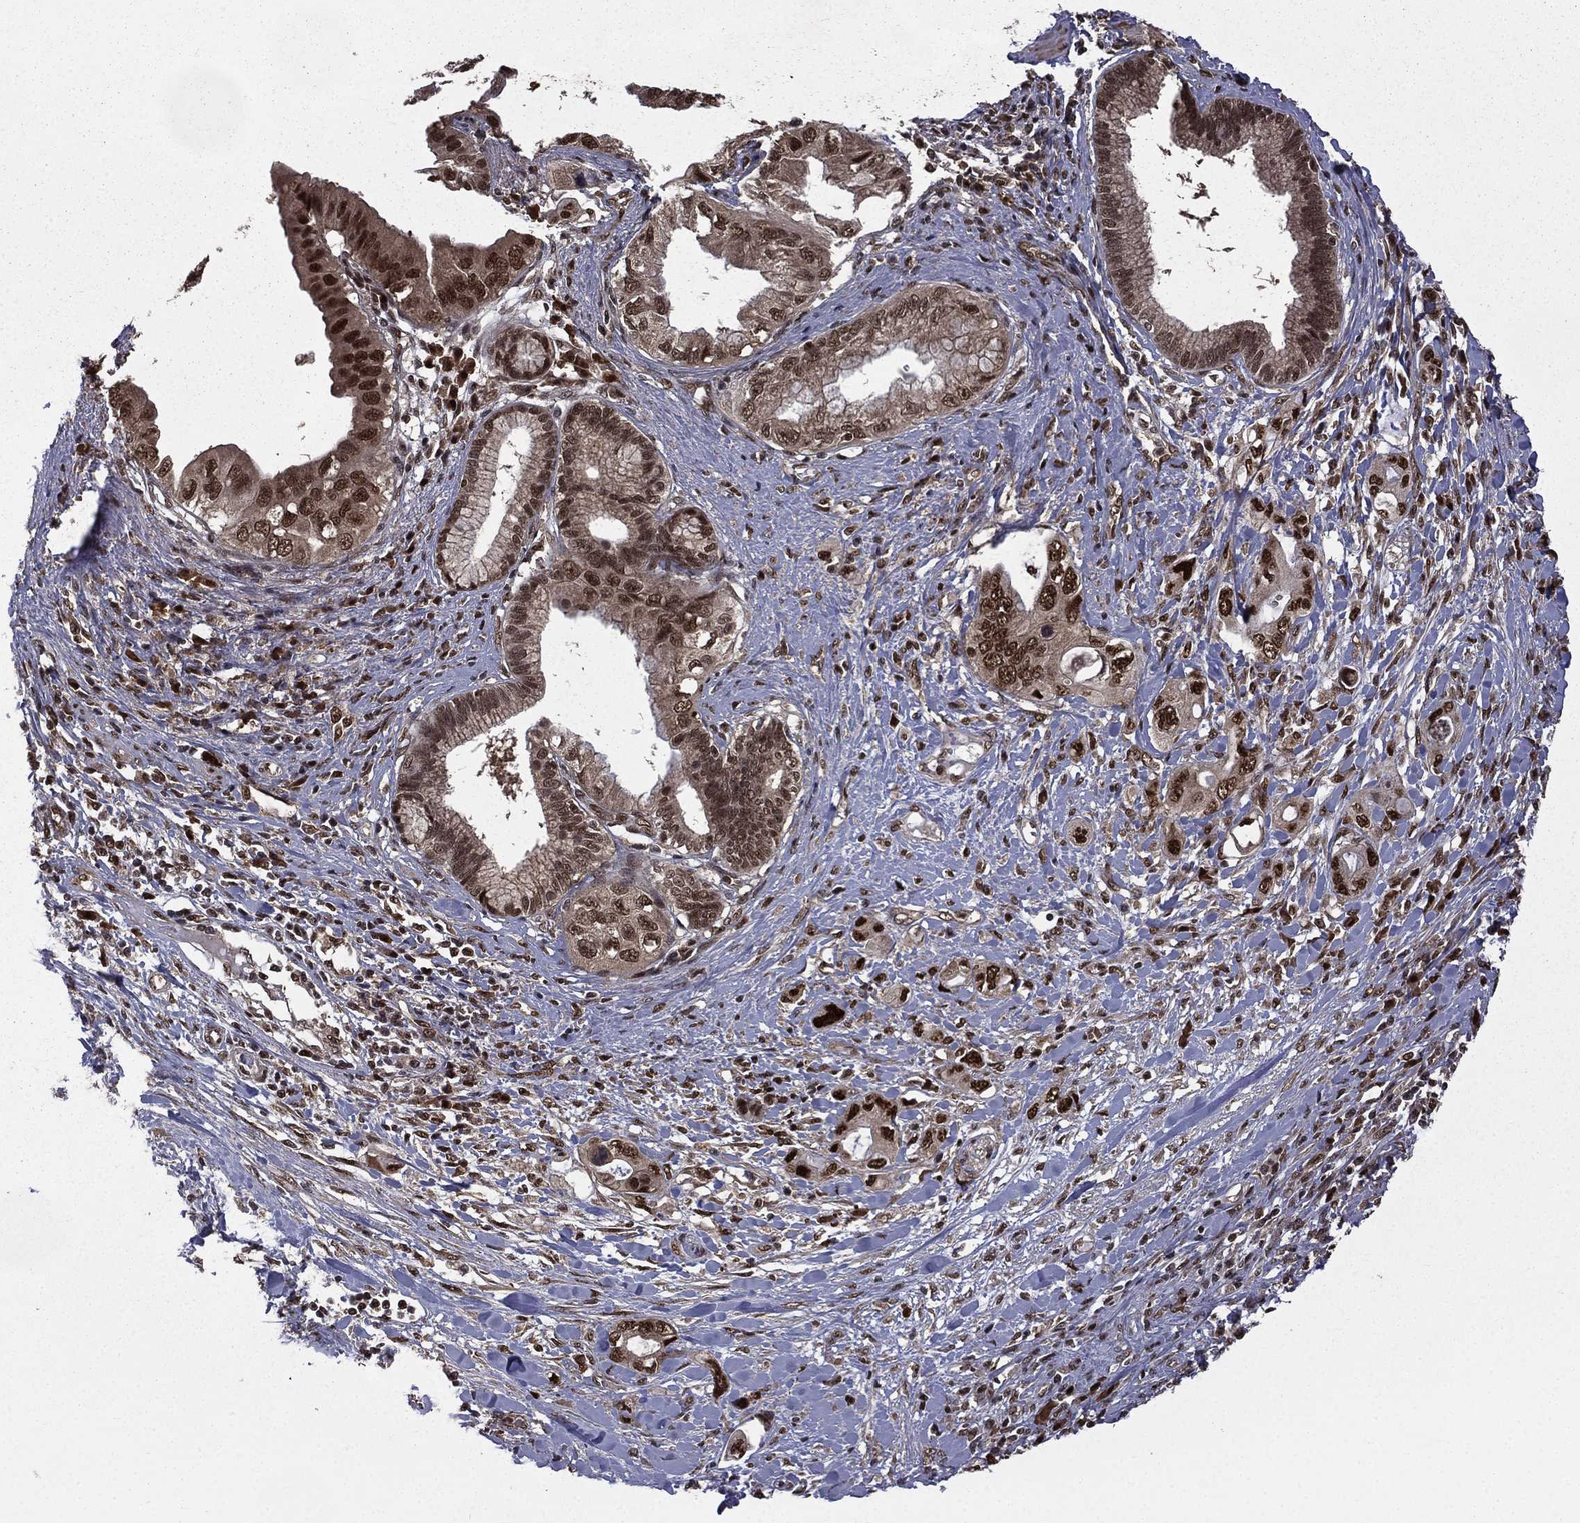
{"staining": {"intensity": "strong", "quantity": "25%-75%", "location": "nuclear"}, "tissue": "pancreatic cancer", "cell_type": "Tumor cells", "image_type": "cancer", "snomed": [{"axis": "morphology", "description": "Adenocarcinoma, NOS"}, {"axis": "topography", "description": "Pancreas"}], "caption": "Immunohistochemical staining of pancreatic cancer (adenocarcinoma) reveals high levels of strong nuclear positivity in about 25%-75% of tumor cells.", "gene": "JMJD6", "patient": {"sex": "female", "age": 56}}